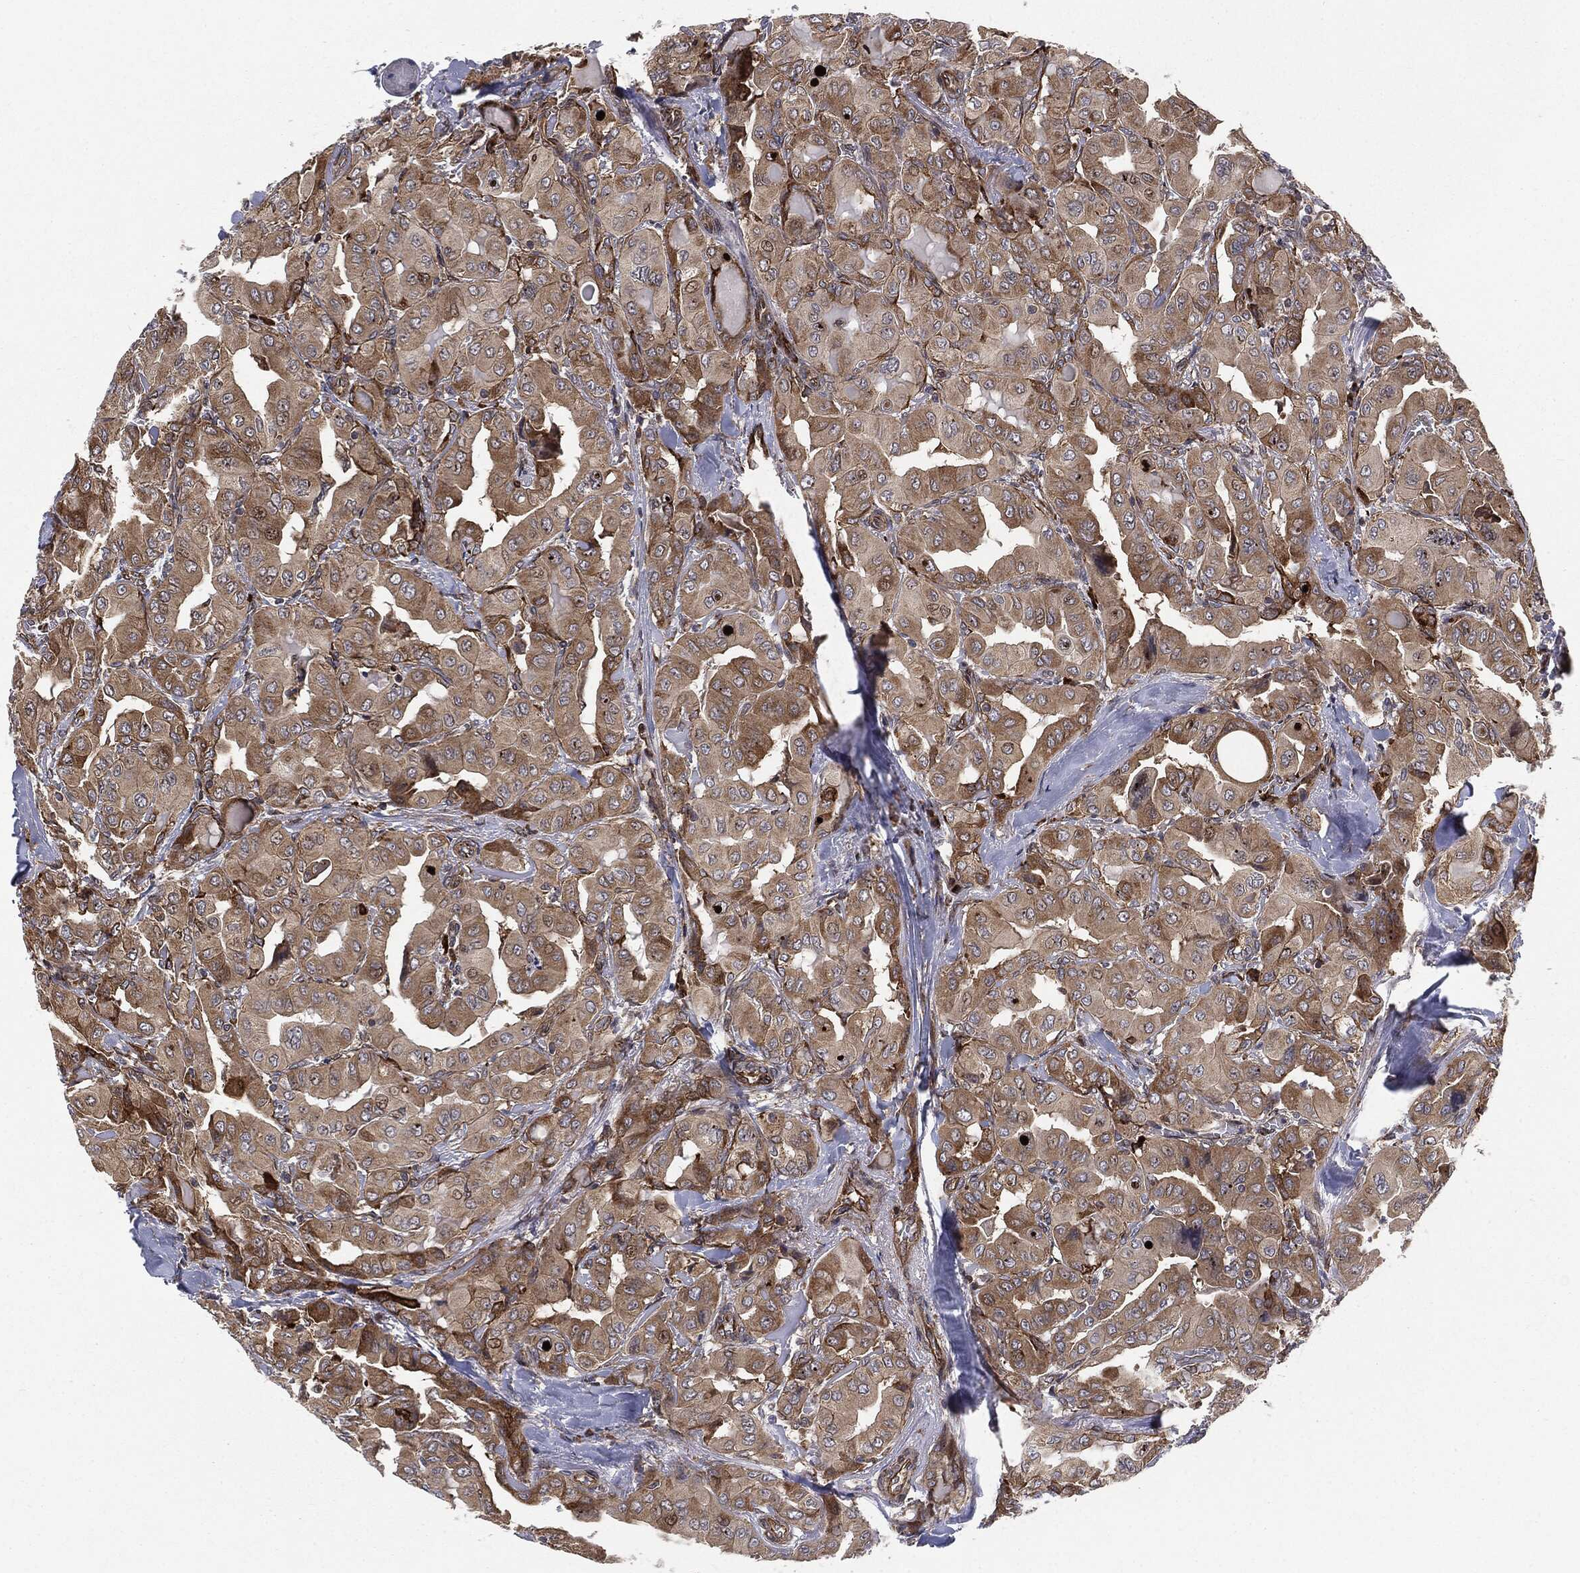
{"staining": {"intensity": "moderate", "quantity": "25%-75%", "location": "cytoplasmic/membranous"}, "tissue": "thyroid cancer", "cell_type": "Tumor cells", "image_type": "cancer", "snomed": [{"axis": "morphology", "description": "Normal tissue, NOS"}, {"axis": "morphology", "description": "Papillary adenocarcinoma, NOS"}, {"axis": "topography", "description": "Thyroid gland"}], "caption": "Moderate cytoplasmic/membranous expression is seen in approximately 25%-75% of tumor cells in thyroid cancer (papillary adenocarcinoma). The staining was performed using DAB (3,3'-diaminobenzidine), with brown indicating positive protein expression. Nuclei are stained blue with hematoxylin.", "gene": "CYLD", "patient": {"sex": "female", "age": 66}}